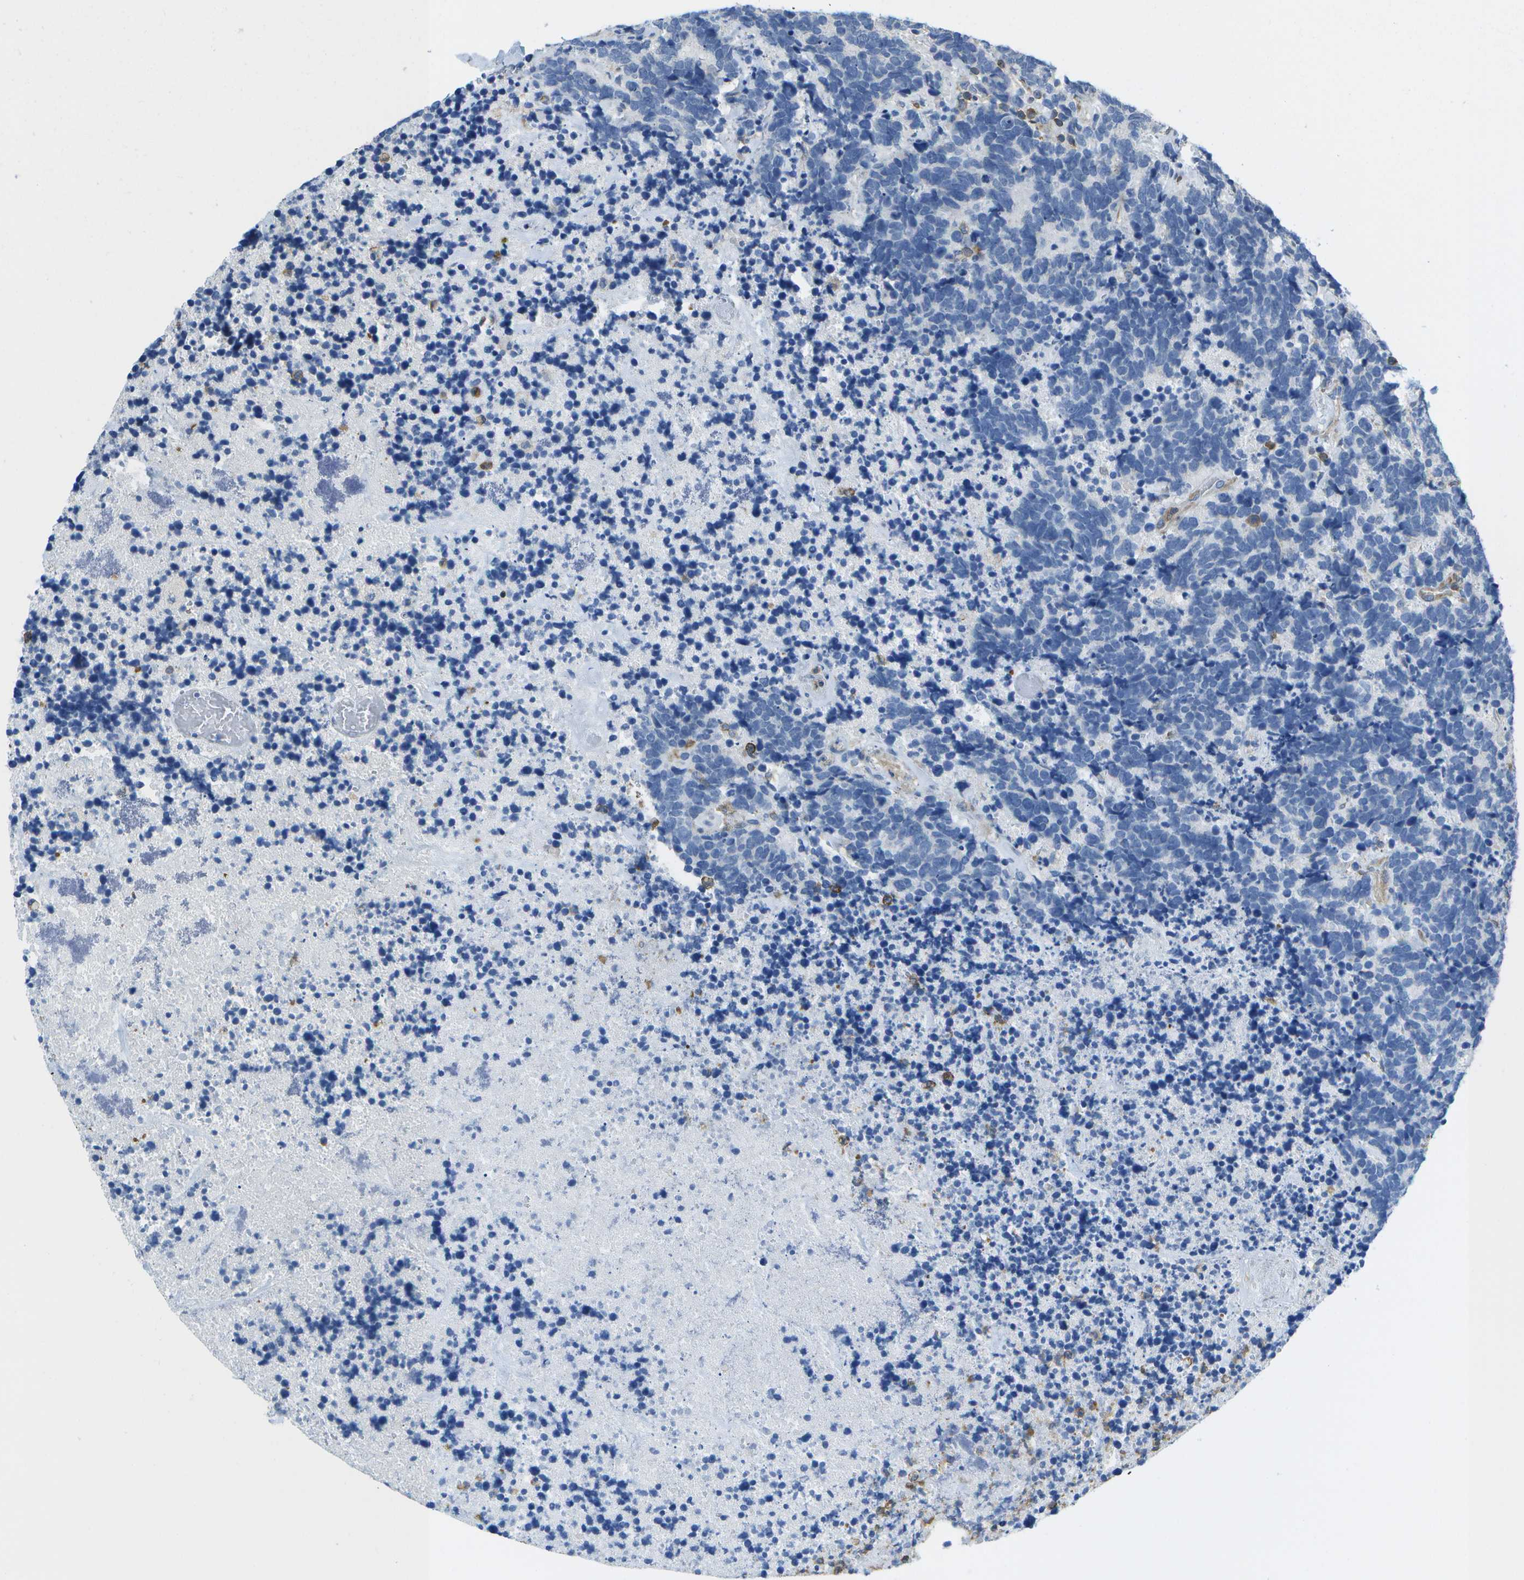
{"staining": {"intensity": "negative", "quantity": "none", "location": "none"}, "tissue": "carcinoid", "cell_type": "Tumor cells", "image_type": "cancer", "snomed": [{"axis": "morphology", "description": "Carcinoma, NOS"}, {"axis": "morphology", "description": "Carcinoid, malignant, NOS"}, {"axis": "topography", "description": "Urinary bladder"}], "caption": "Immunohistochemistry (IHC) histopathology image of neoplastic tissue: carcinoid stained with DAB (3,3'-diaminobenzidine) displays no significant protein positivity in tumor cells.", "gene": "RCSD1", "patient": {"sex": "male", "age": 57}}